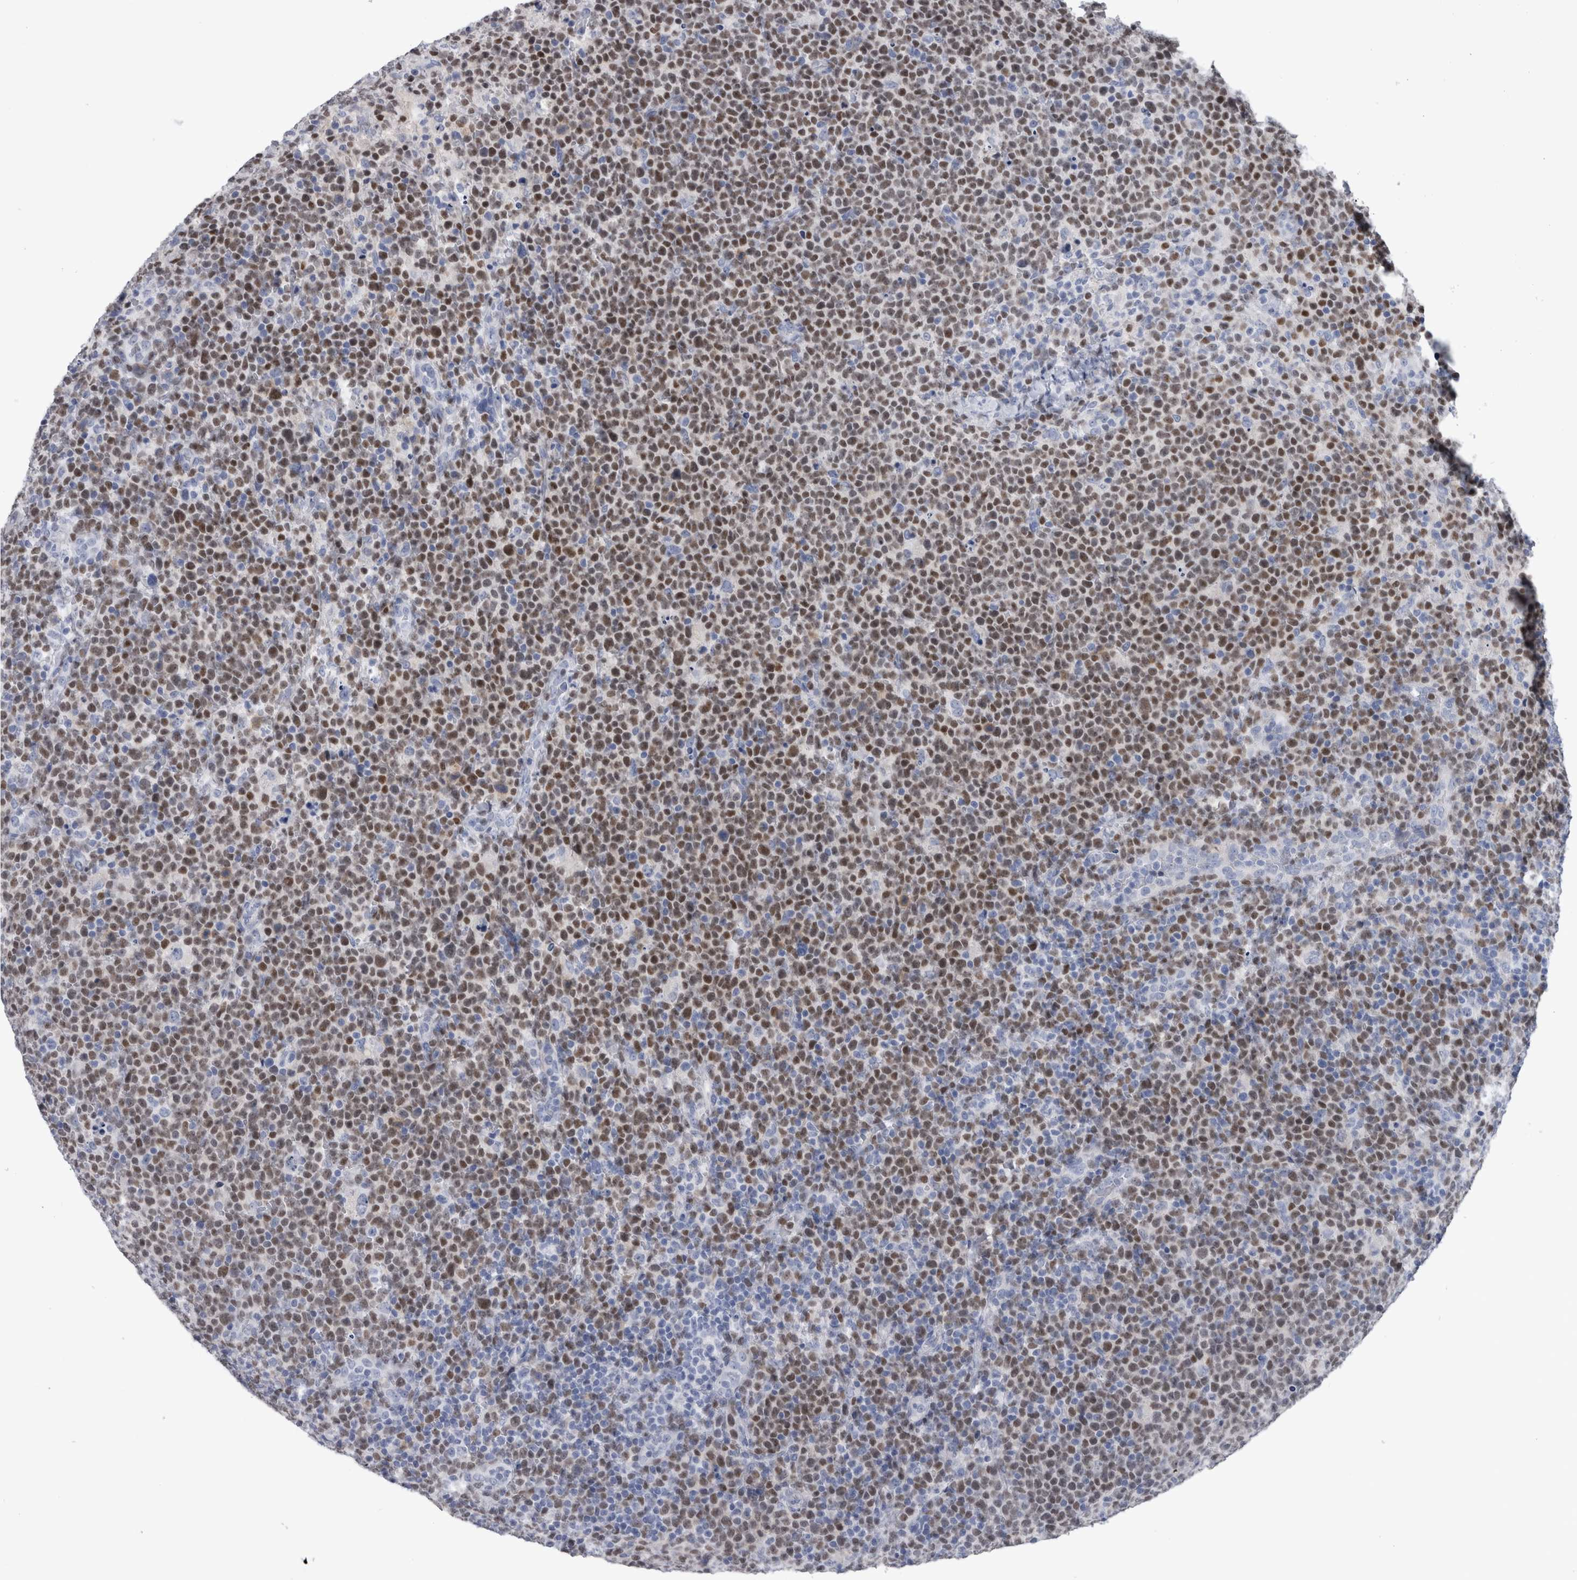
{"staining": {"intensity": "moderate", "quantity": "25%-75%", "location": "nuclear"}, "tissue": "lymphoma", "cell_type": "Tumor cells", "image_type": "cancer", "snomed": [{"axis": "morphology", "description": "Malignant lymphoma, non-Hodgkin's type, High grade"}, {"axis": "topography", "description": "Lymph node"}], "caption": "A photomicrograph showing moderate nuclear expression in approximately 25%-75% of tumor cells in lymphoma, as visualized by brown immunohistochemical staining.", "gene": "PAX5", "patient": {"sex": "male", "age": 61}}